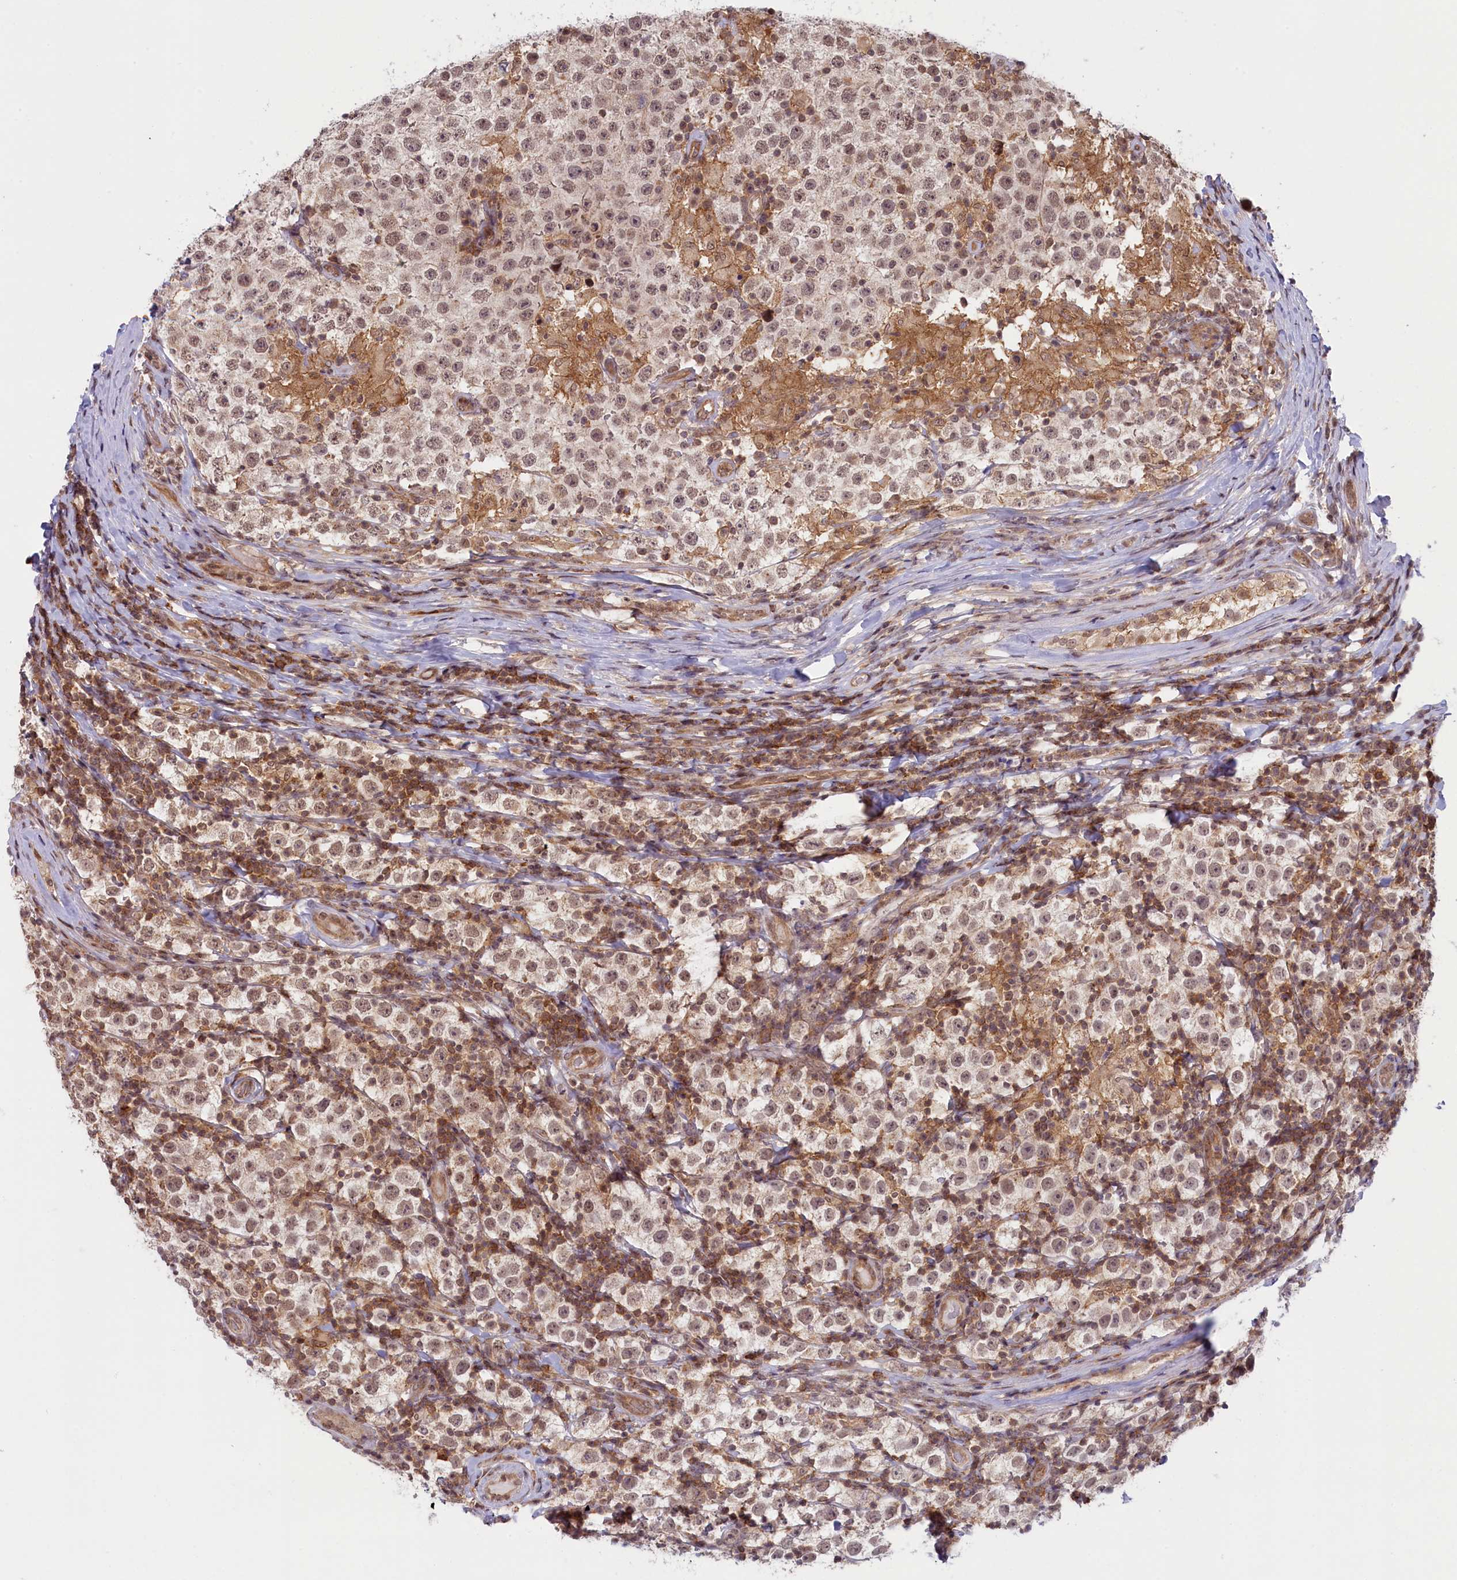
{"staining": {"intensity": "moderate", "quantity": ">75%", "location": "nuclear"}, "tissue": "testis cancer", "cell_type": "Tumor cells", "image_type": "cancer", "snomed": [{"axis": "morphology", "description": "Normal tissue, NOS"}, {"axis": "morphology", "description": "Urothelial carcinoma, High grade"}, {"axis": "morphology", "description": "Seminoma, NOS"}, {"axis": "morphology", "description": "Carcinoma, Embryonal, NOS"}, {"axis": "topography", "description": "Urinary bladder"}, {"axis": "topography", "description": "Testis"}], "caption": "Tumor cells reveal medium levels of moderate nuclear staining in about >75% of cells in testis embryonal carcinoma.", "gene": "FCHO1", "patient": {"sex": "male", "age": 41}}